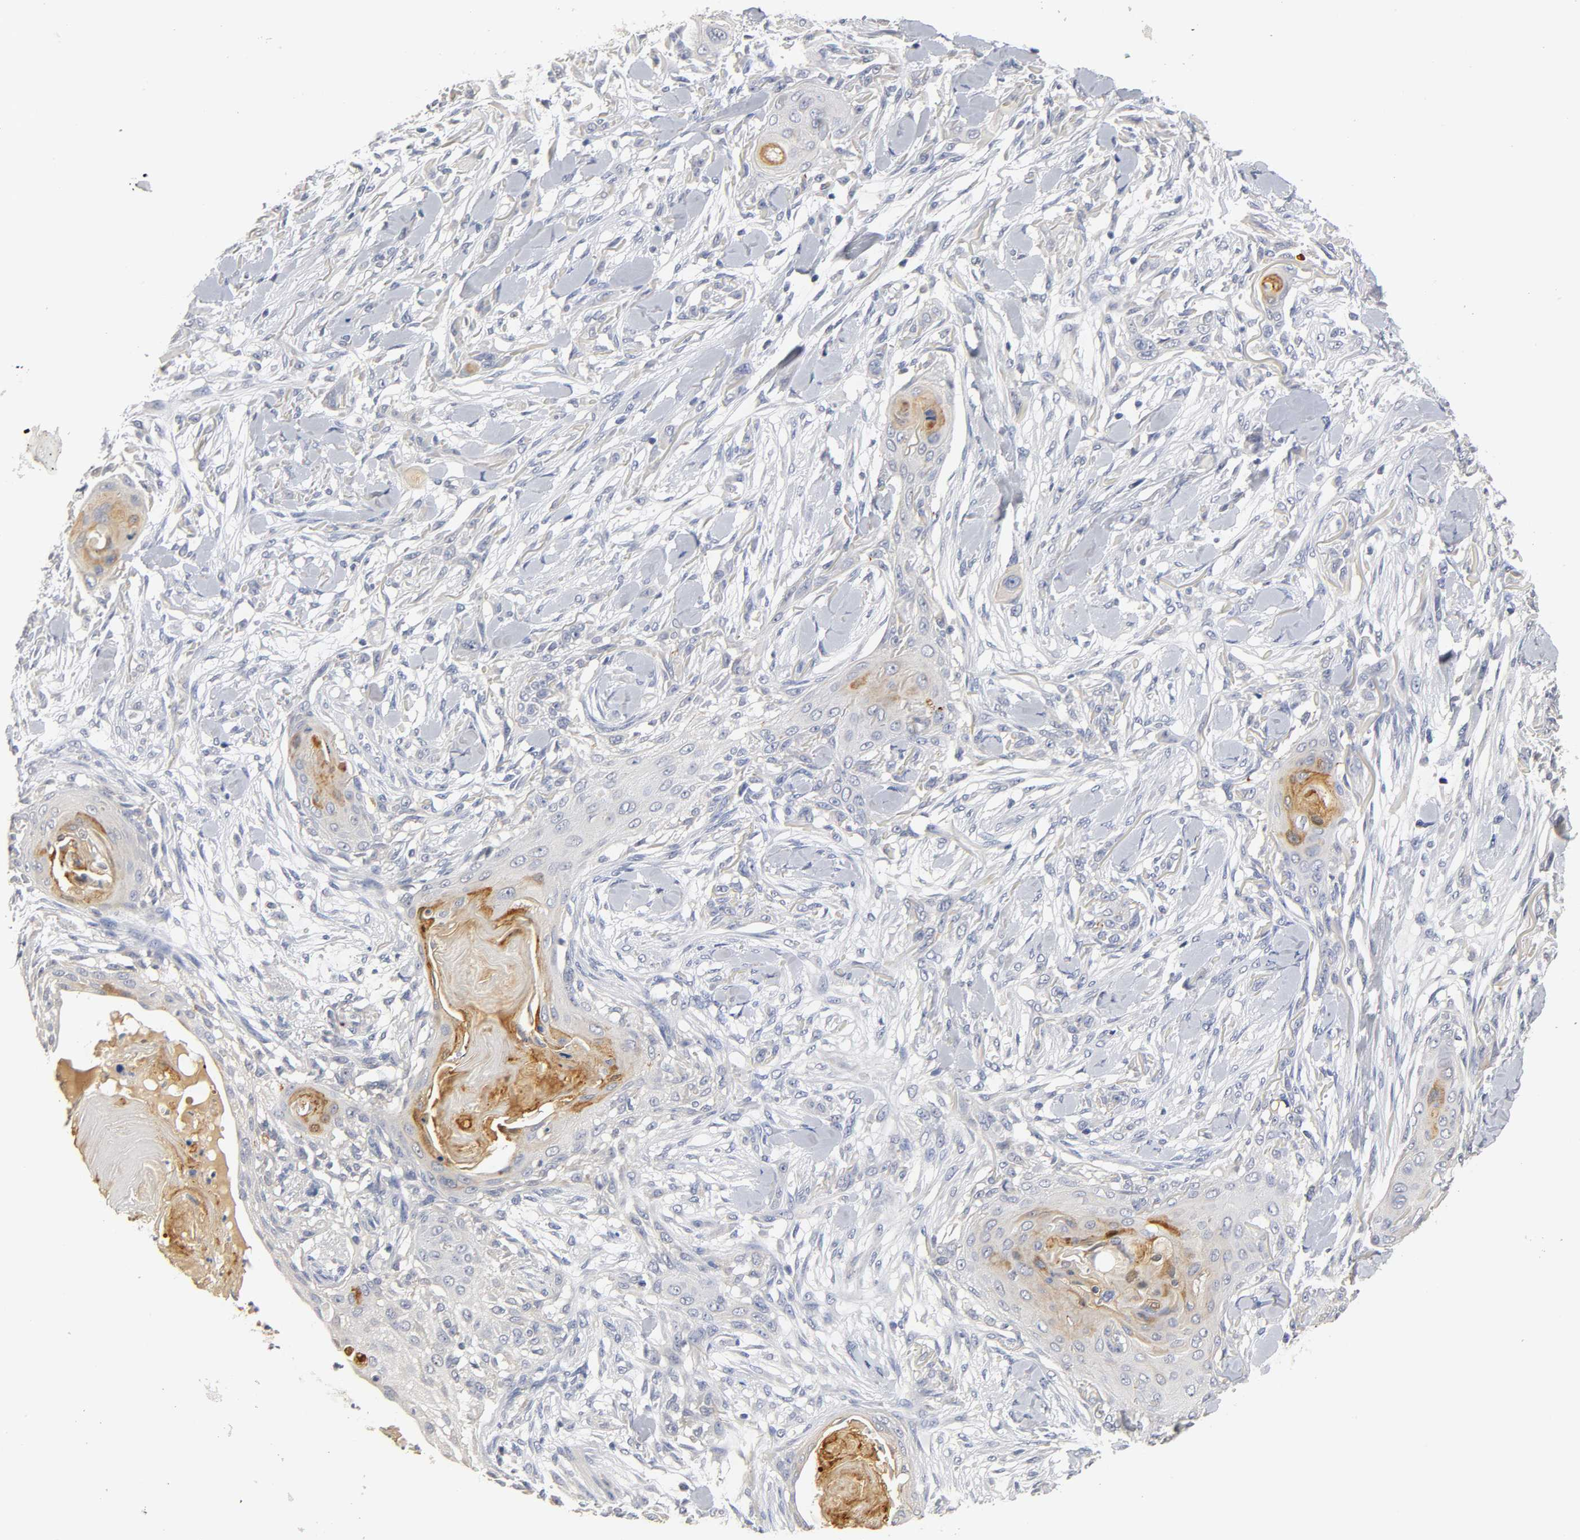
{"staining": {"intensity": "moderate", "quantity": "<25%", "location": "cytoplasmic/membranous"}, "tissue": "skin cancer", "cell_type": "Tumor cells", "image_type": "cancer", "snomed": [{"axis": "morphology", "description": "Squamous cell carcinoma, NOS"}, {"axis": "topography", "description": "Skin"}], "caption": "A histopathology image of skin cancer (squamous cell carcinoma) stained for a protein shows moderate cytoplasmic/membranous brown staining in tumor cells.", "gene": "OVOL1", "patient": {"sex": "female", "age": 59}}